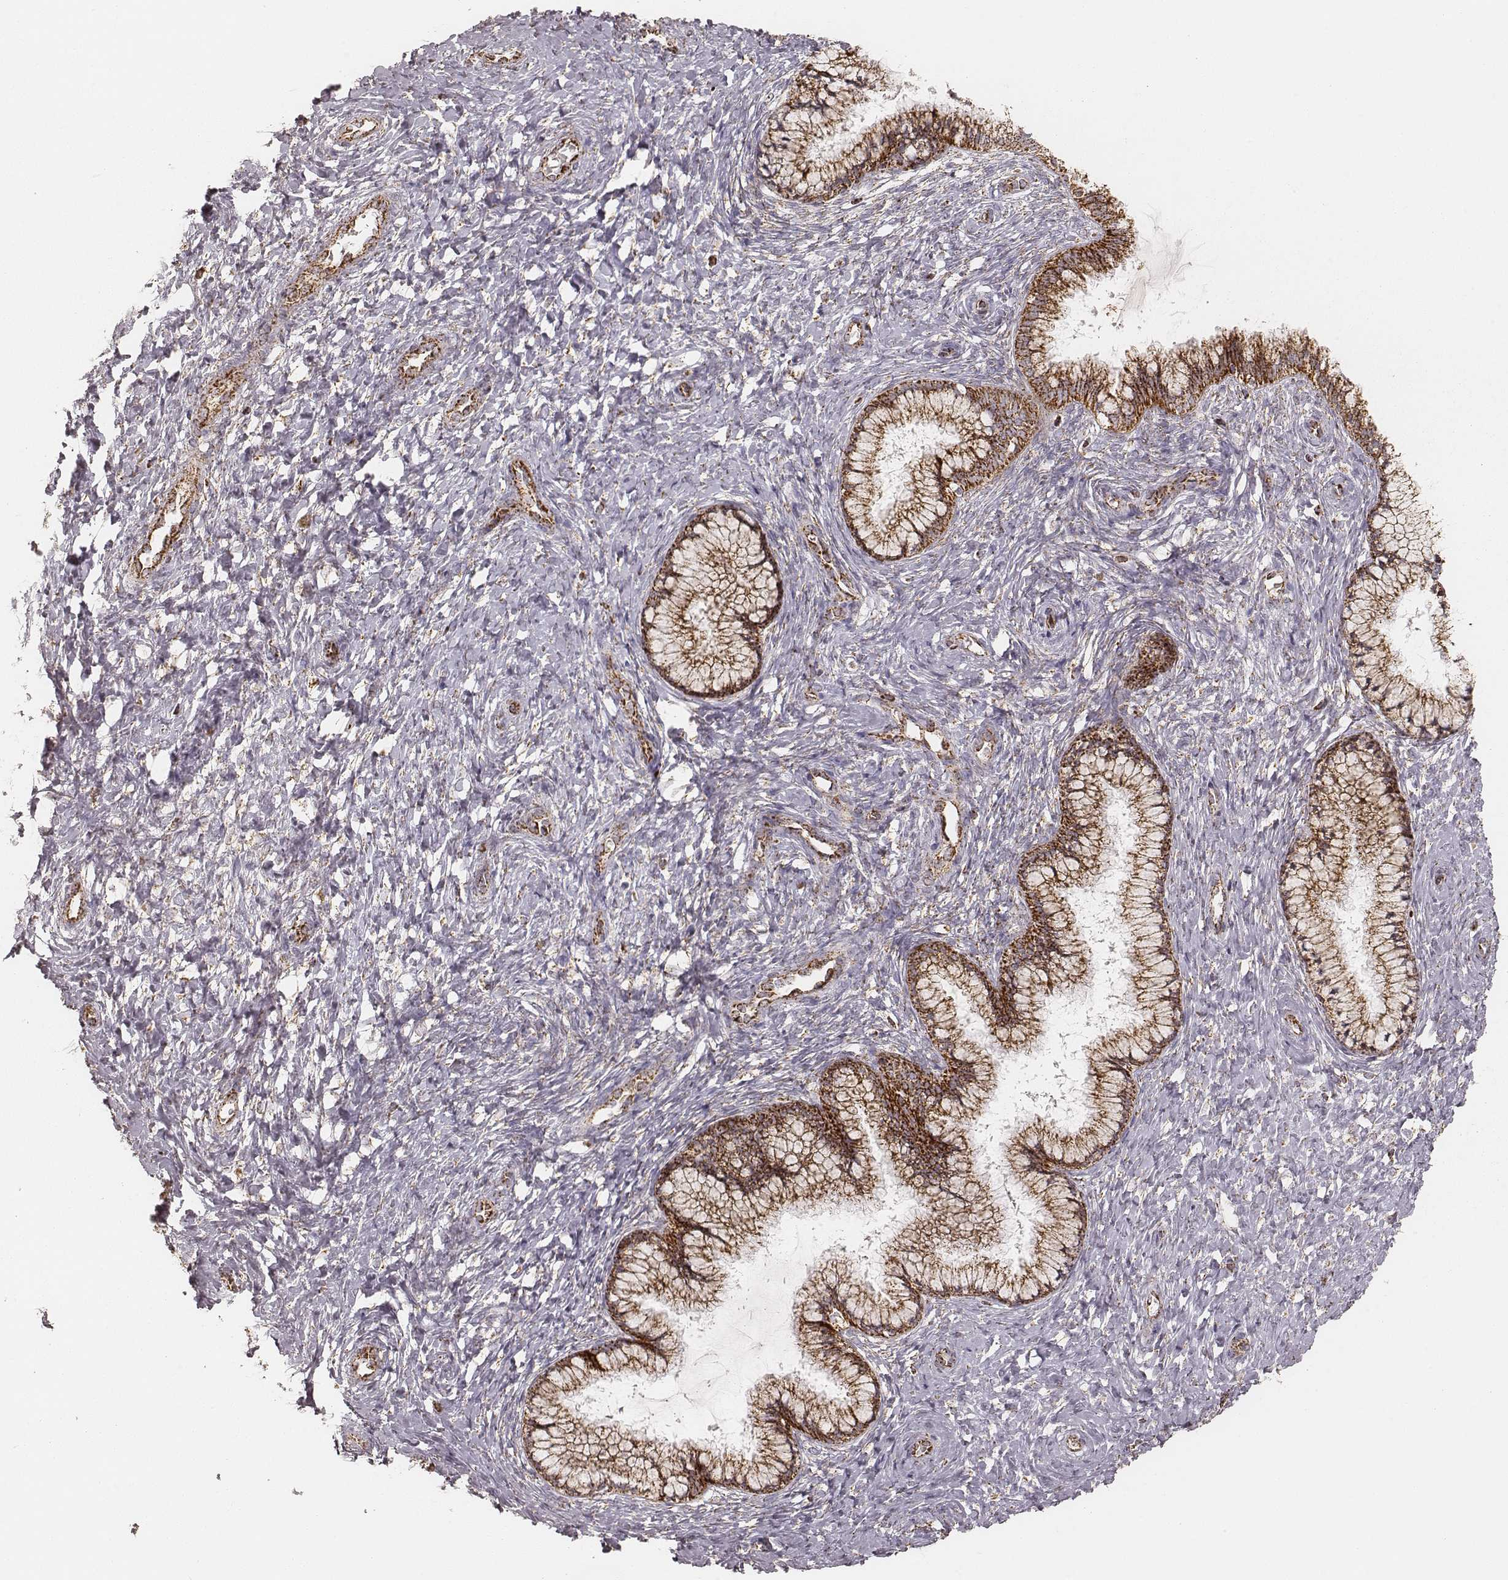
{"staining": {"intensity": "strong", "quantity": ">75%", "location": "cytoplasmic/membranous"}, "tissue": "cervix", "cell_type": "Glandular cells", "image_type": "normal", "snomed": [{"axis": "morphology", "description": "Normal tissue, NOS"}, {"axis": "topography", "description": "Cervix"}], "caption": "Strong cytoplasmic/membranous positivity for a protein is appreciated in approximately >75% of glandular cells of unremarkable cervix using IHC.", "gene": "CS", "patient": {"sex": "female", "age": 37}}